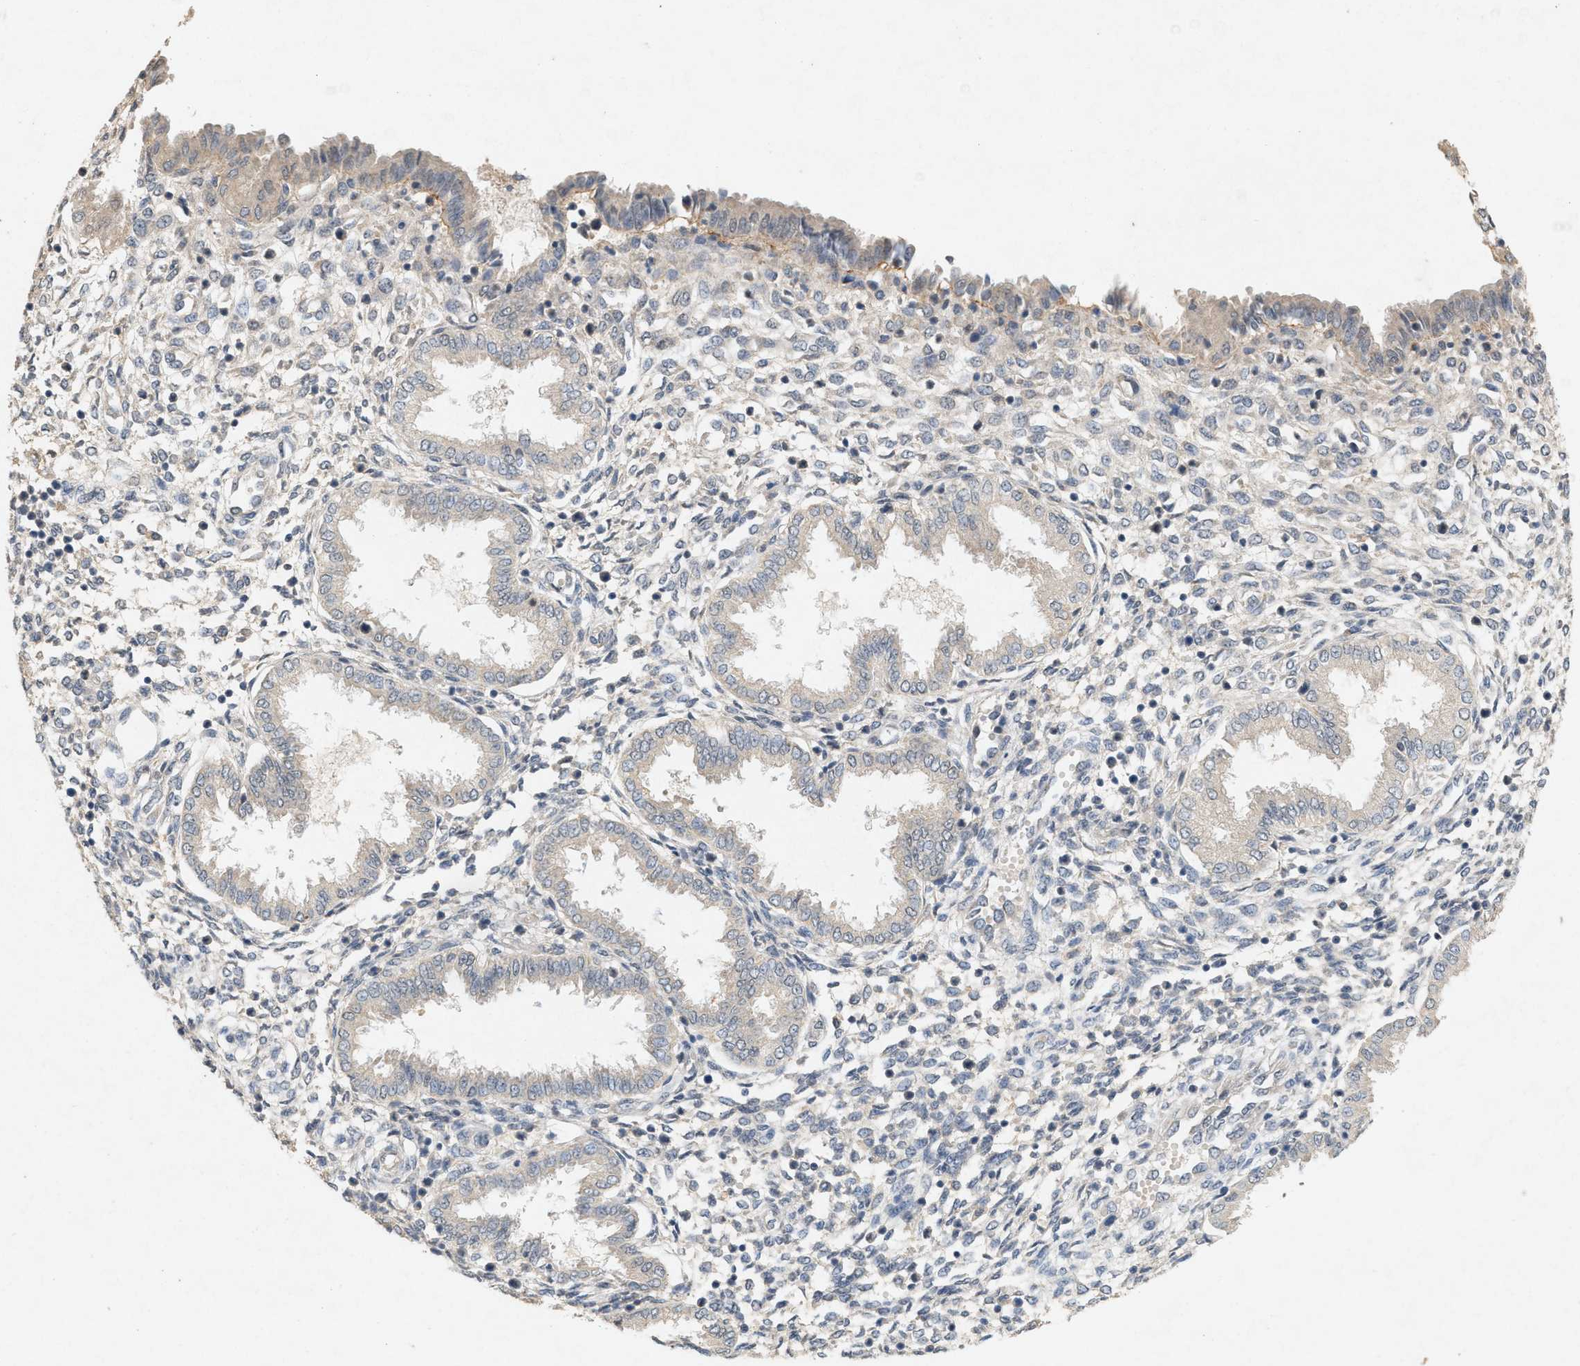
{"staining": {"intensity": "negative", "quantity": "none", "location": "none"}, "tissue": "endometrium", "cell_type": "Cells in endometrial stroma", "image_type": "normal", "snomed": [{"axis": "morphology", "description": "Normal tissue, NOS"}, {"axis": "topography", "description": "Endometrium"}], "caption": "This is an immunohistochemistry histopathology image of normal endometrium. There is no staining in cells in endometrial stroma.", "gene": "DCAF7", "patient": {"sex": "female", "age": 33}}